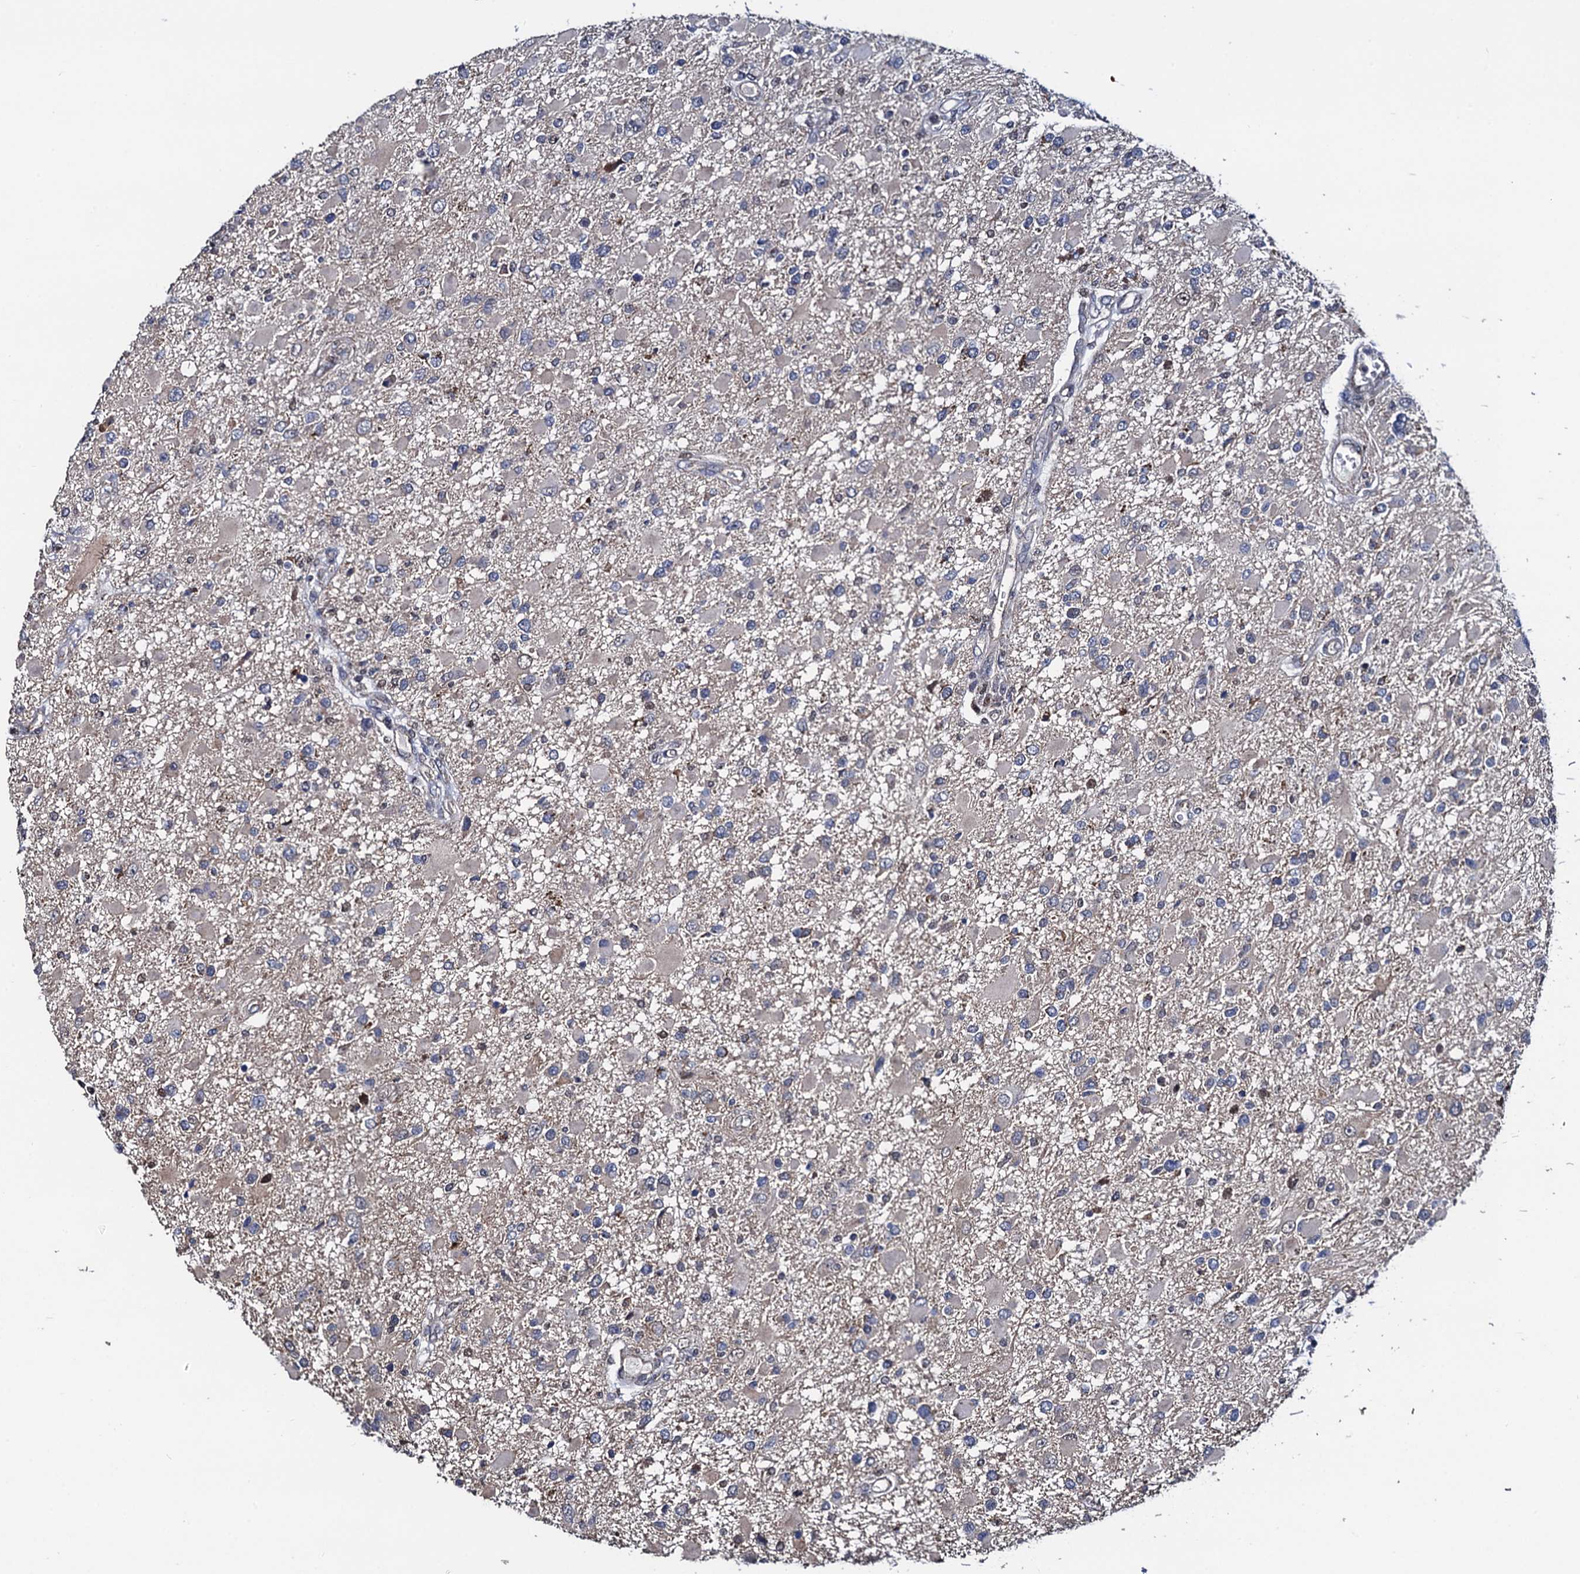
{"staining": {"intensity": "negative", "quantity": "none", "location": "none"}, "tissue": "glioma", "cell_type": "Tumor cells", "image_type": "cancer", "snomed": [{"axis": "morphology", "description": "Glioma, malignant, High grade"}, {"axis": "topography", "description": "Brain"}], "caption": "Immunohistochemistry image of human high-grade glioma (malignant) stained for a protein (brown), which displays no expression in tumor cells. (DAB (3,3'-diaminobenzidine) immunohistochemistry with hematoxylin counter stain).", "gene": "PTCD3", "patient": {"sex": "male", "age": 53}}